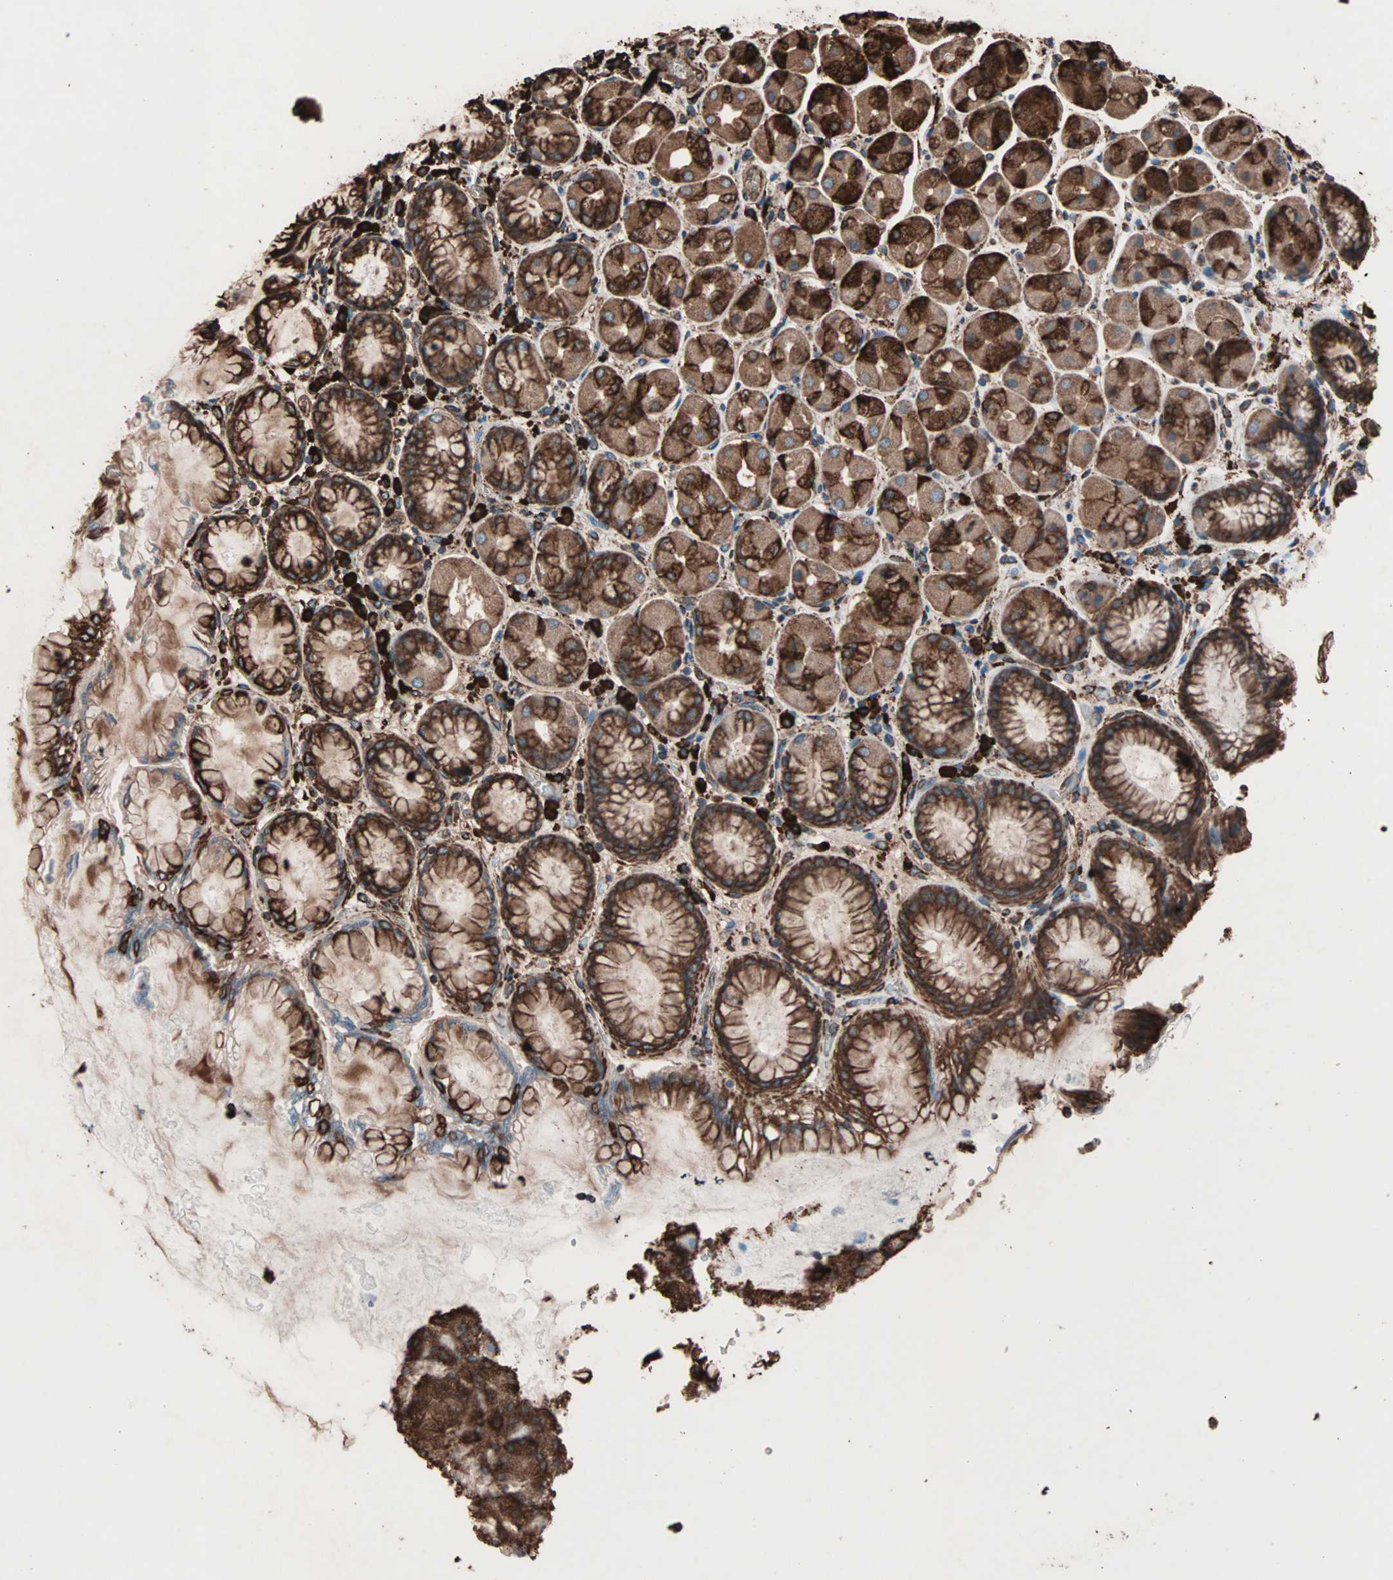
{"staining": {"intensity": "strong", "quantity": ">75%", "location": "cytoplasmic/membranous"}, "tissue": "stomach", "cell_type": "Glandular cells", "image_type": "normal", "snomed": [{"axis": "morphology", "description": "Normal tissue, NOS"}, {"axis": "topography", "description": "Stomach, upper"}], "caption": "DAB immunohistochemical staining of unremarkable stomach reveals strong cytoplasmic/membranous protein expression in approximately >75% of glandular cells.", "gene": "HSP90B1", "patient": {"sex": "female", "age": 56}}